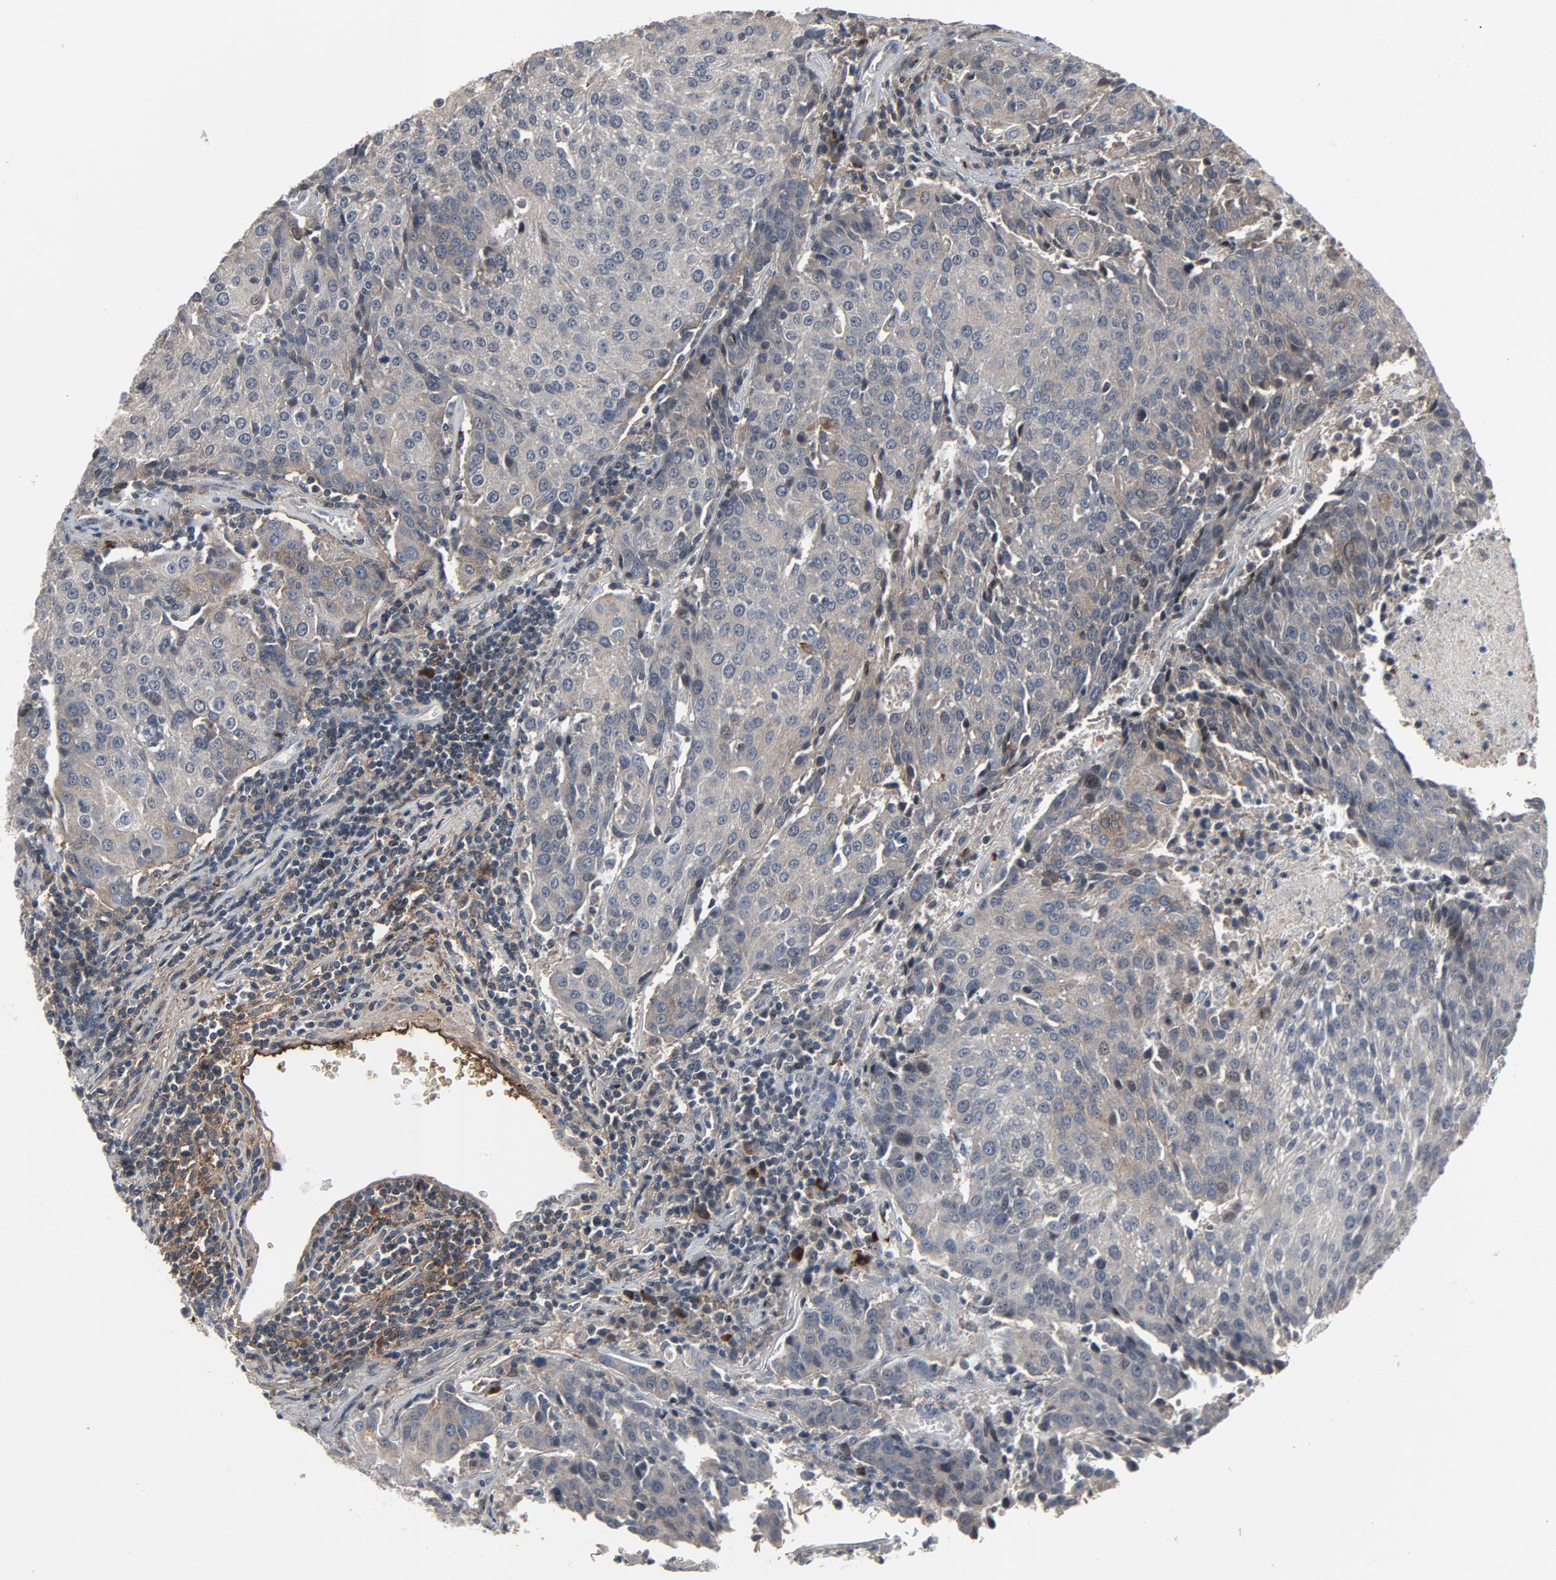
{"staining": {"intensity": "negative", "quantity": "none", "location": "none"}, "tissue": "urothelial cancer", "cell_type": "Tumor cells", "image_type": "cancer", "snomed": [{"axis": "morphology", "description": "Urothelial carcinoma, High grade"}, {"axis": "topography", "description": "Urinary bladder"}], "caption": "DAB immunohistochemical staining of high-grade urothelial carcinoma shows no significant expression in tumor cells.", "gene": "PDZD4", "patient": {"sex": "female", "age": 85}}